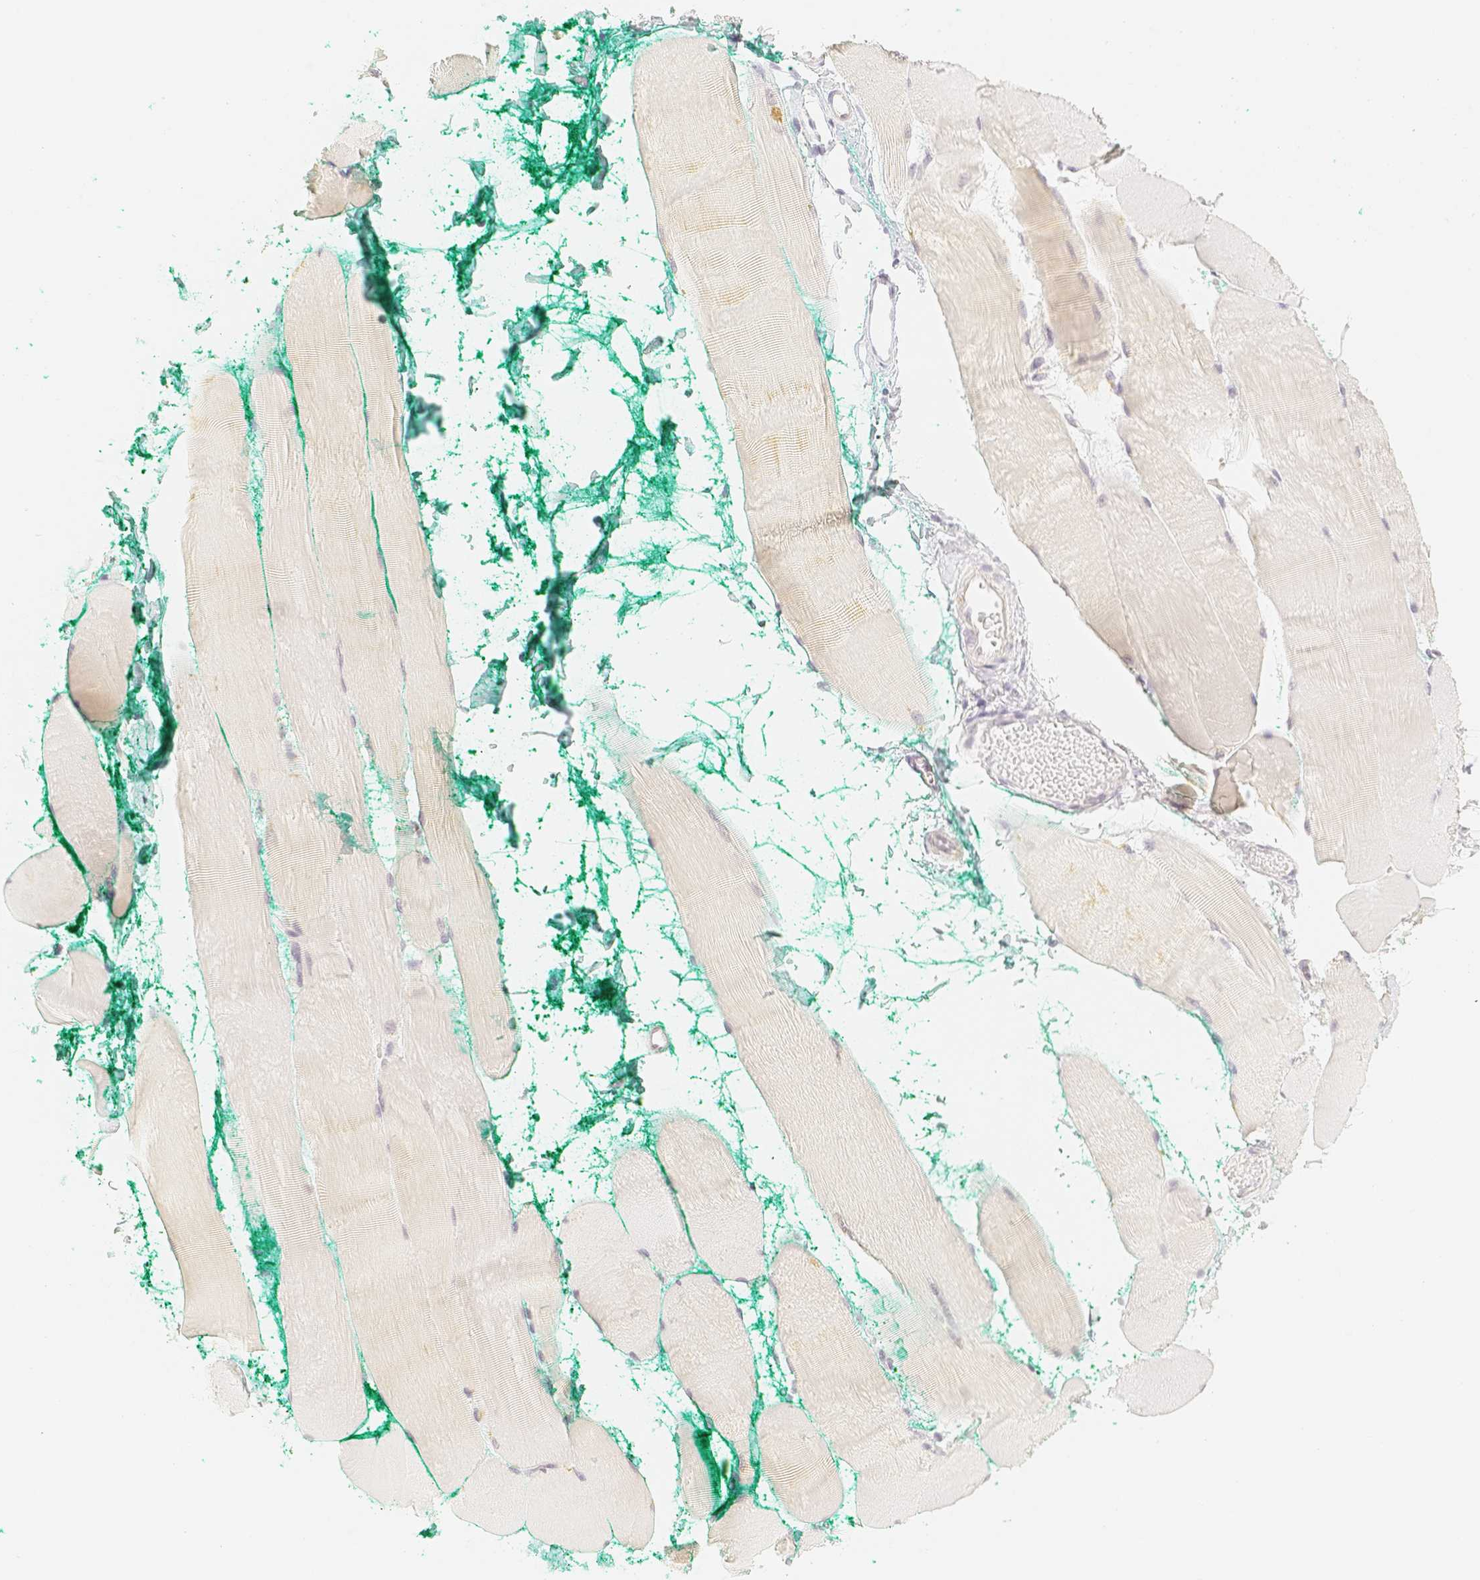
{"staining": {"intensity": "negative", "quantity": "none", "location": "none"}, "tissue": "skeletal muscle", "cell_type": "Myocytes", "image_type": "normal", "snomed": [{"axis": "morphology", "description": "Normal tissue, NOS"}, {"axis": "morphology", "description": "Squamous cell carcinoma, NOS"}, {"axis": "topography", "description": "Skeletal muscle"}], "caption": "DAB (3,3'-diaminobenzidine) immunohistochemical staining of benign human skeletal muscle exhibits no significant staining in myocytes. (DAB (3,3'-diaminobenzidine) immunohistochemistry with hematoxylin counter stain).", "gene": "PADI4", "patient": {"sex": "male", "age": 51}}